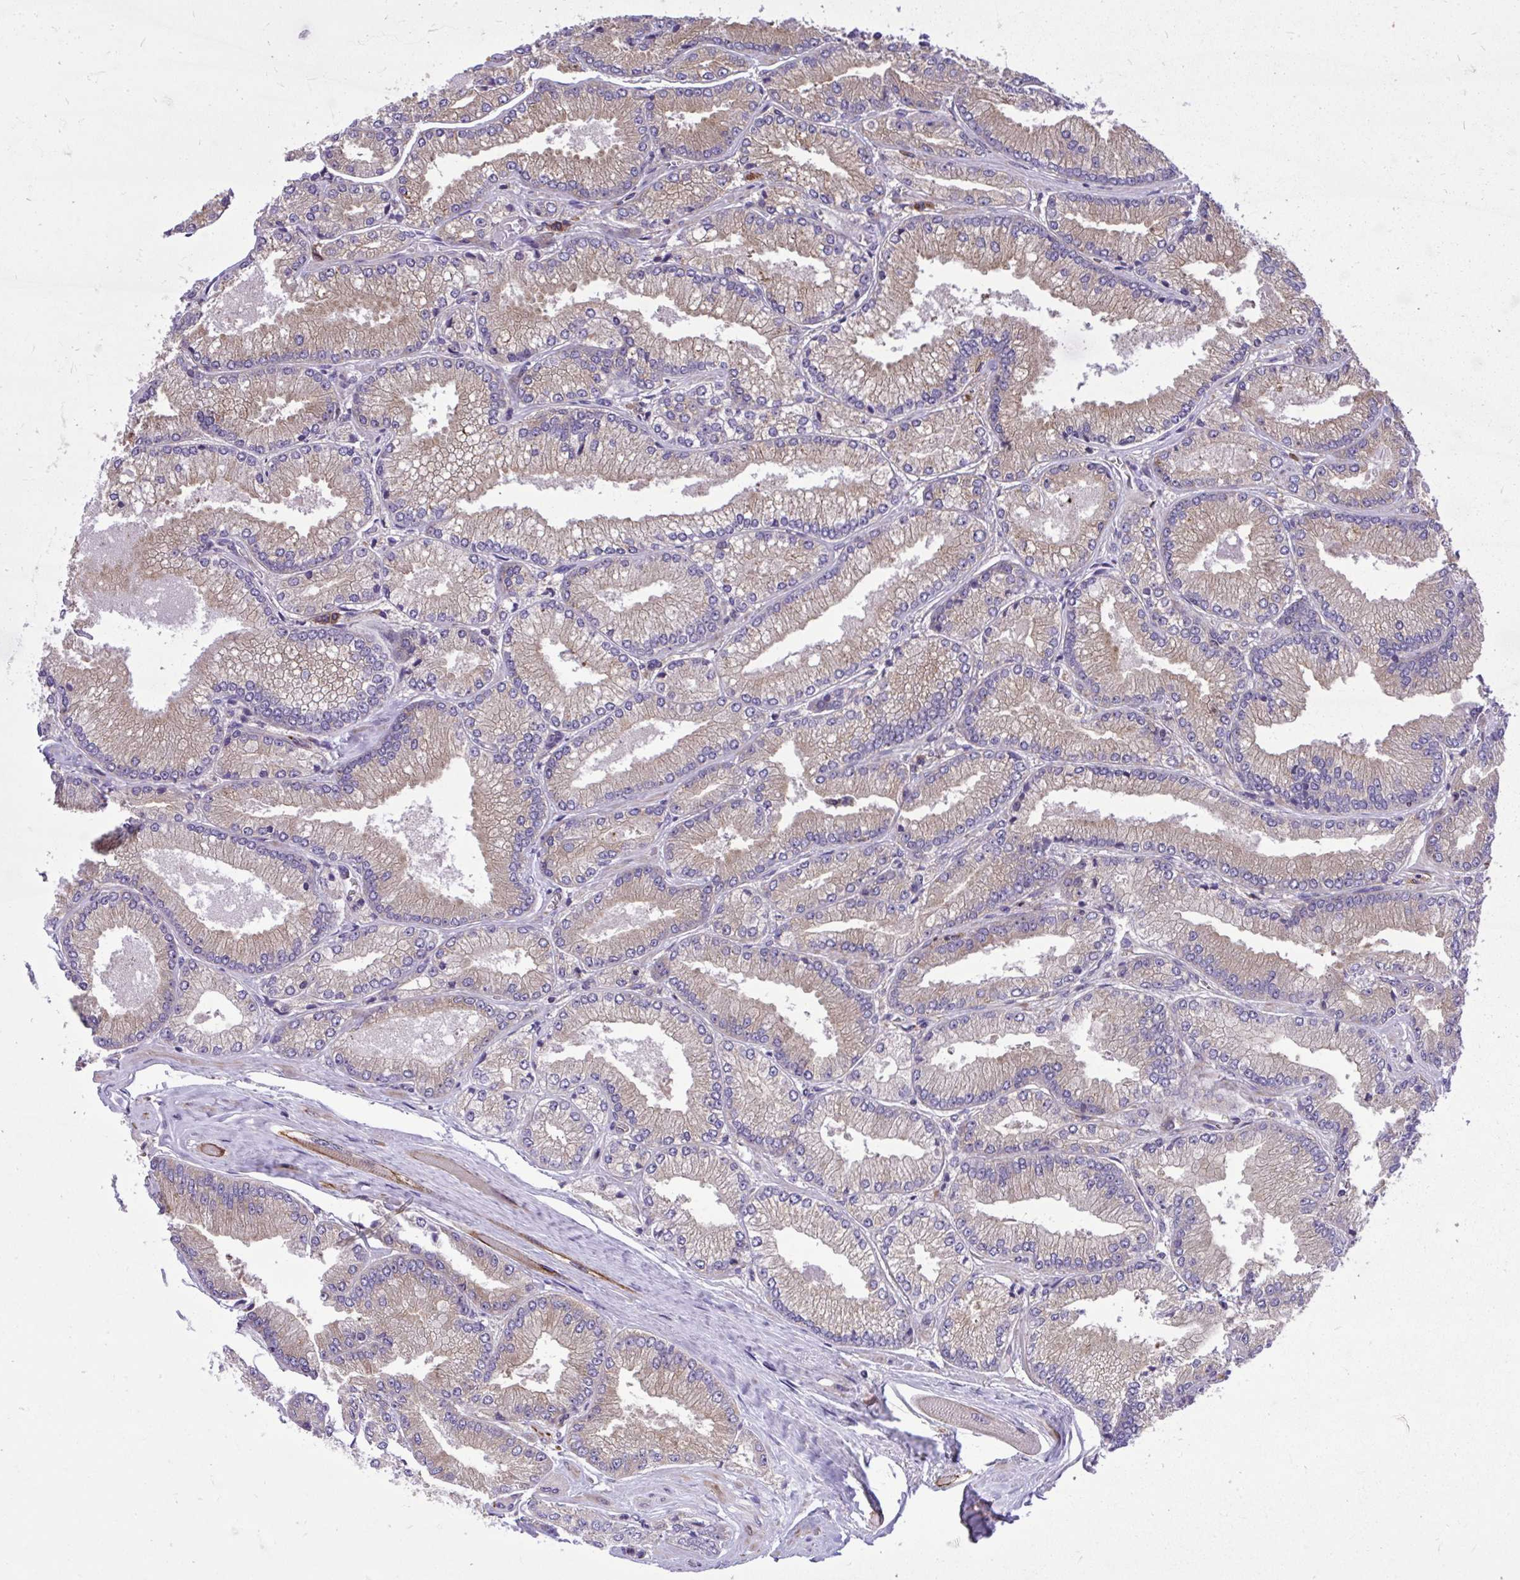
{"staining": {"intensity": "weak", "quantity": "<25%", "location": "cytoplasmic/membranous"}, "tissue": "prostate cancer", "cell_type": "Tumor cells", "image_type": "cancer", "snomed": [{"axis": "morphology", "description": "Adenocarcinoma, Low grade"}, {"axis": "topography", "description": "Prostate"}], "caption": "A photomicrograph of human prostate cancer is negative for staining in tumor cells. (DAB immunohistochemistry (IHC) with hematoxylin counter stain).", "gene": "PAIP2", "patient": {"sex": "male", "age": 67}}